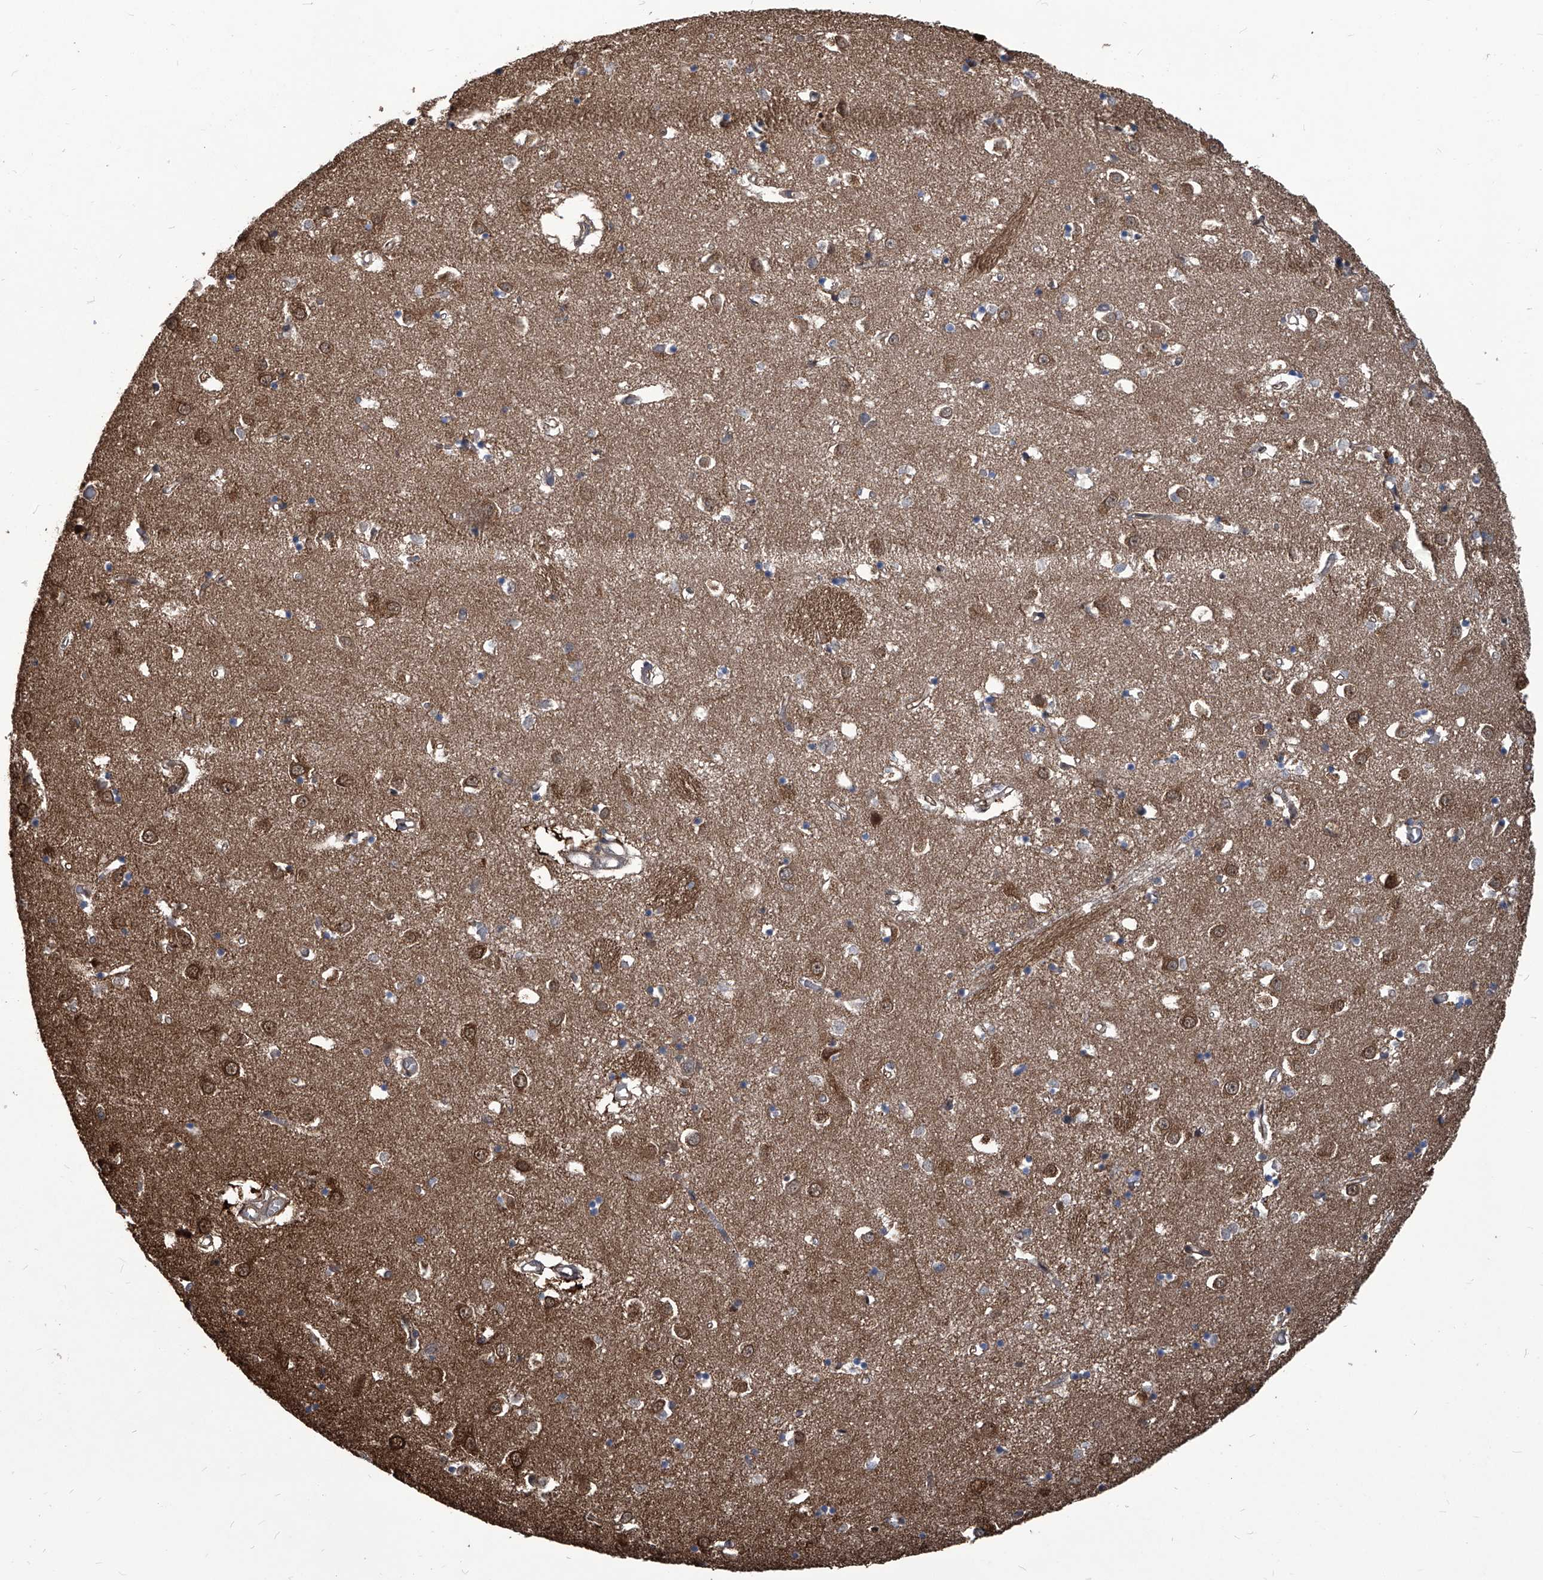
{"staining": {"intensity": "negative", "quantity": "none", "location": "none"}, "tissue": "caudate", "cell_type": "Glial cells", "image_type": "normal", "snomed": [{"axis": "morphology", "description": "Normal tissue, NOS"}, {"axis": "topography", "description": "Lateral ventricle wall"}], "caption": "Micrograph shows no significant protein staining in glial cells of unremarkable caudate.", "gene": "PSMB1", "patient": {"sex": "male", "age": 70}}